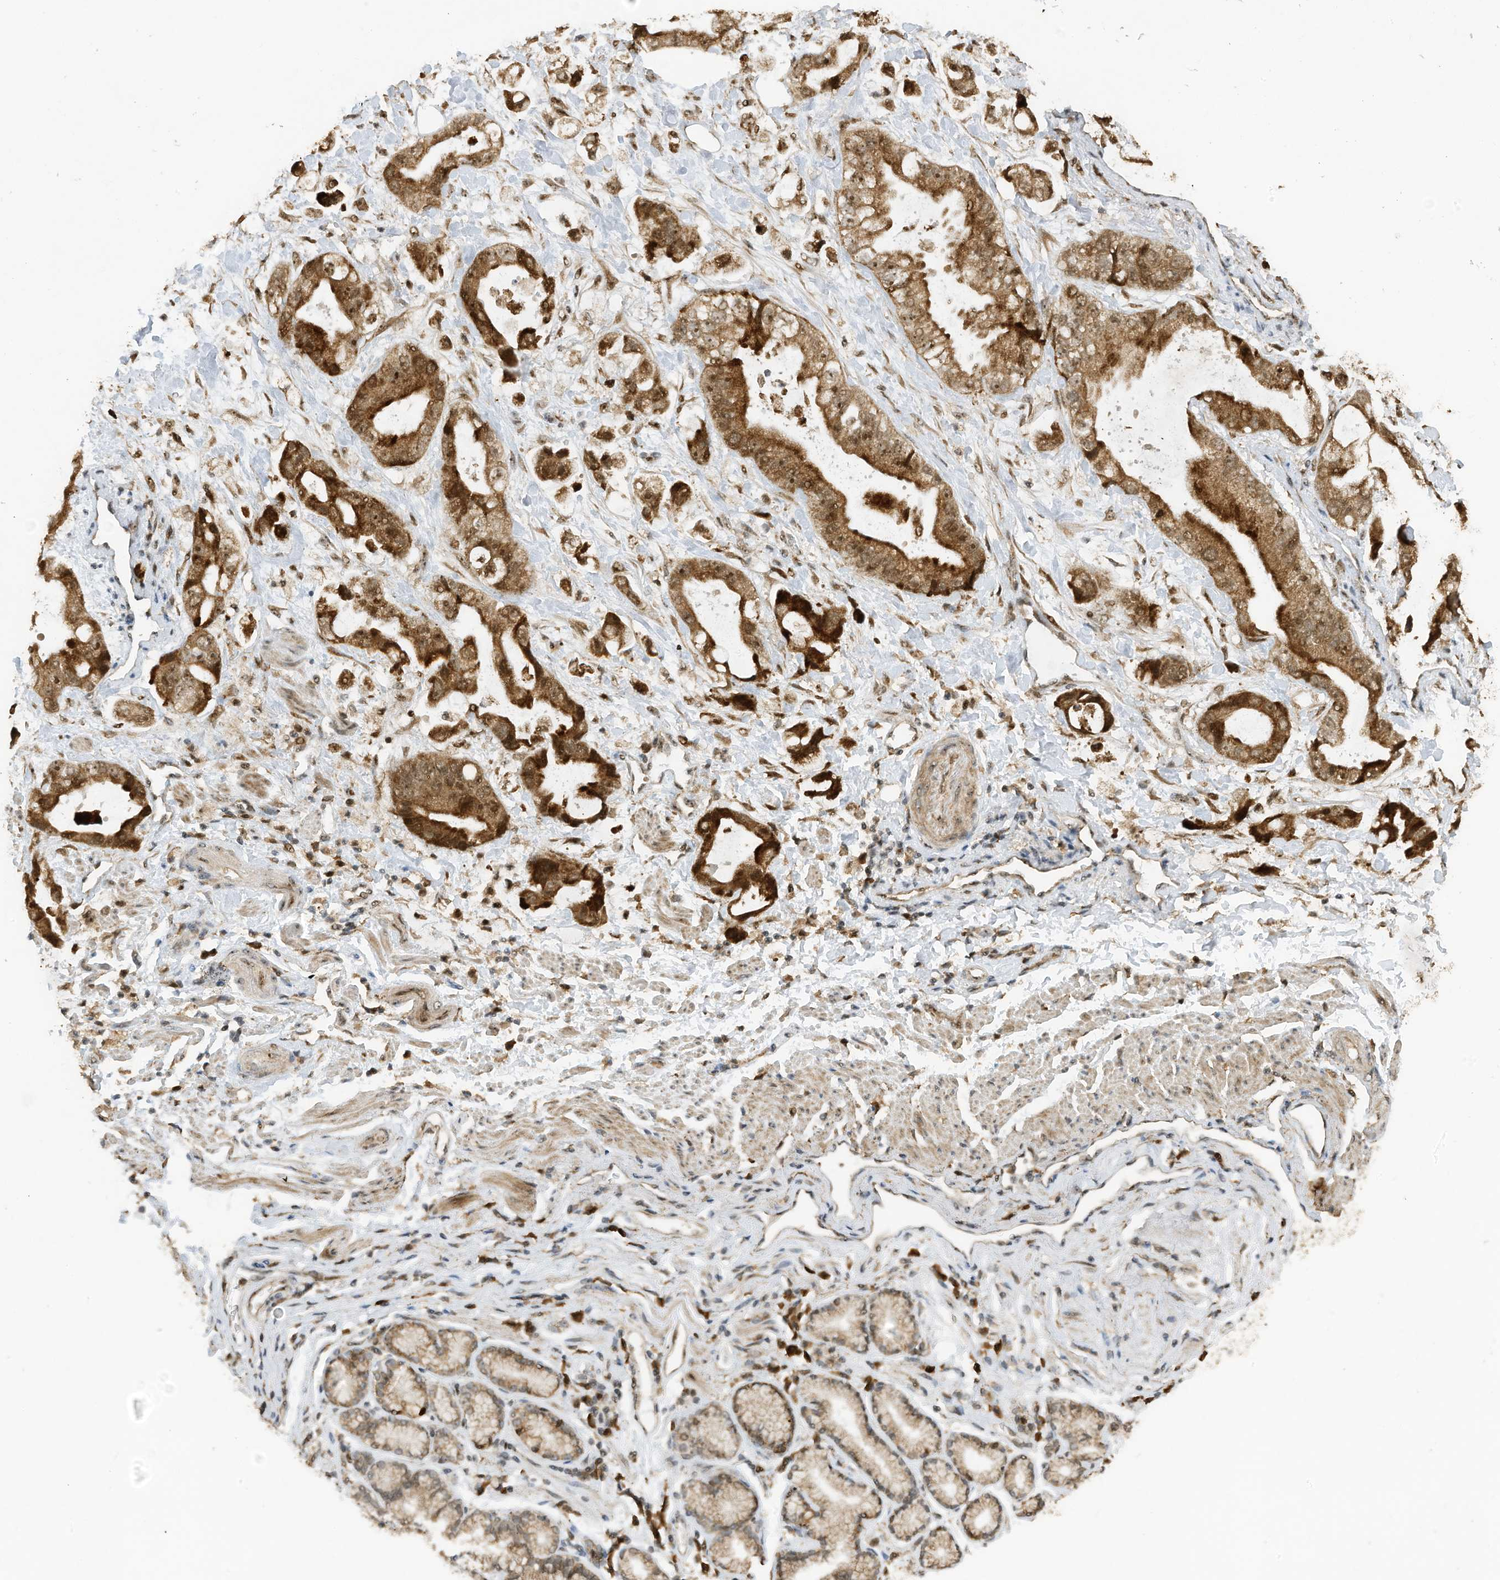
{"staining": {"intensity": "strong", "quantity": ">75%", "location": "cytoplasmic/membranous,nuclear"}, "tissue": "stomach cancer", "cell_type": "Tumor cells", "image_type": "cancer", "snomed": [{"axis": "morphology", "description": "Adenocarcinoma, NOS"}, {"axis": "topography", "description": "Stomach"}], "caption": "High-magnification brightfield microscopy of stomach adenocarcinoma stained with DAB (3,3'-diaminobenzidine) (brown) and counterstained with hematoxylin (blue). tumor cells exhibit strong cytoplasmic/membranous and nuclear positivity is identified in approximately>75% of cells. (IHC, brightfield microscopy, high magnification).", "gene": "ERLEC1", "patient": {"sex": "male", "age": 62}}